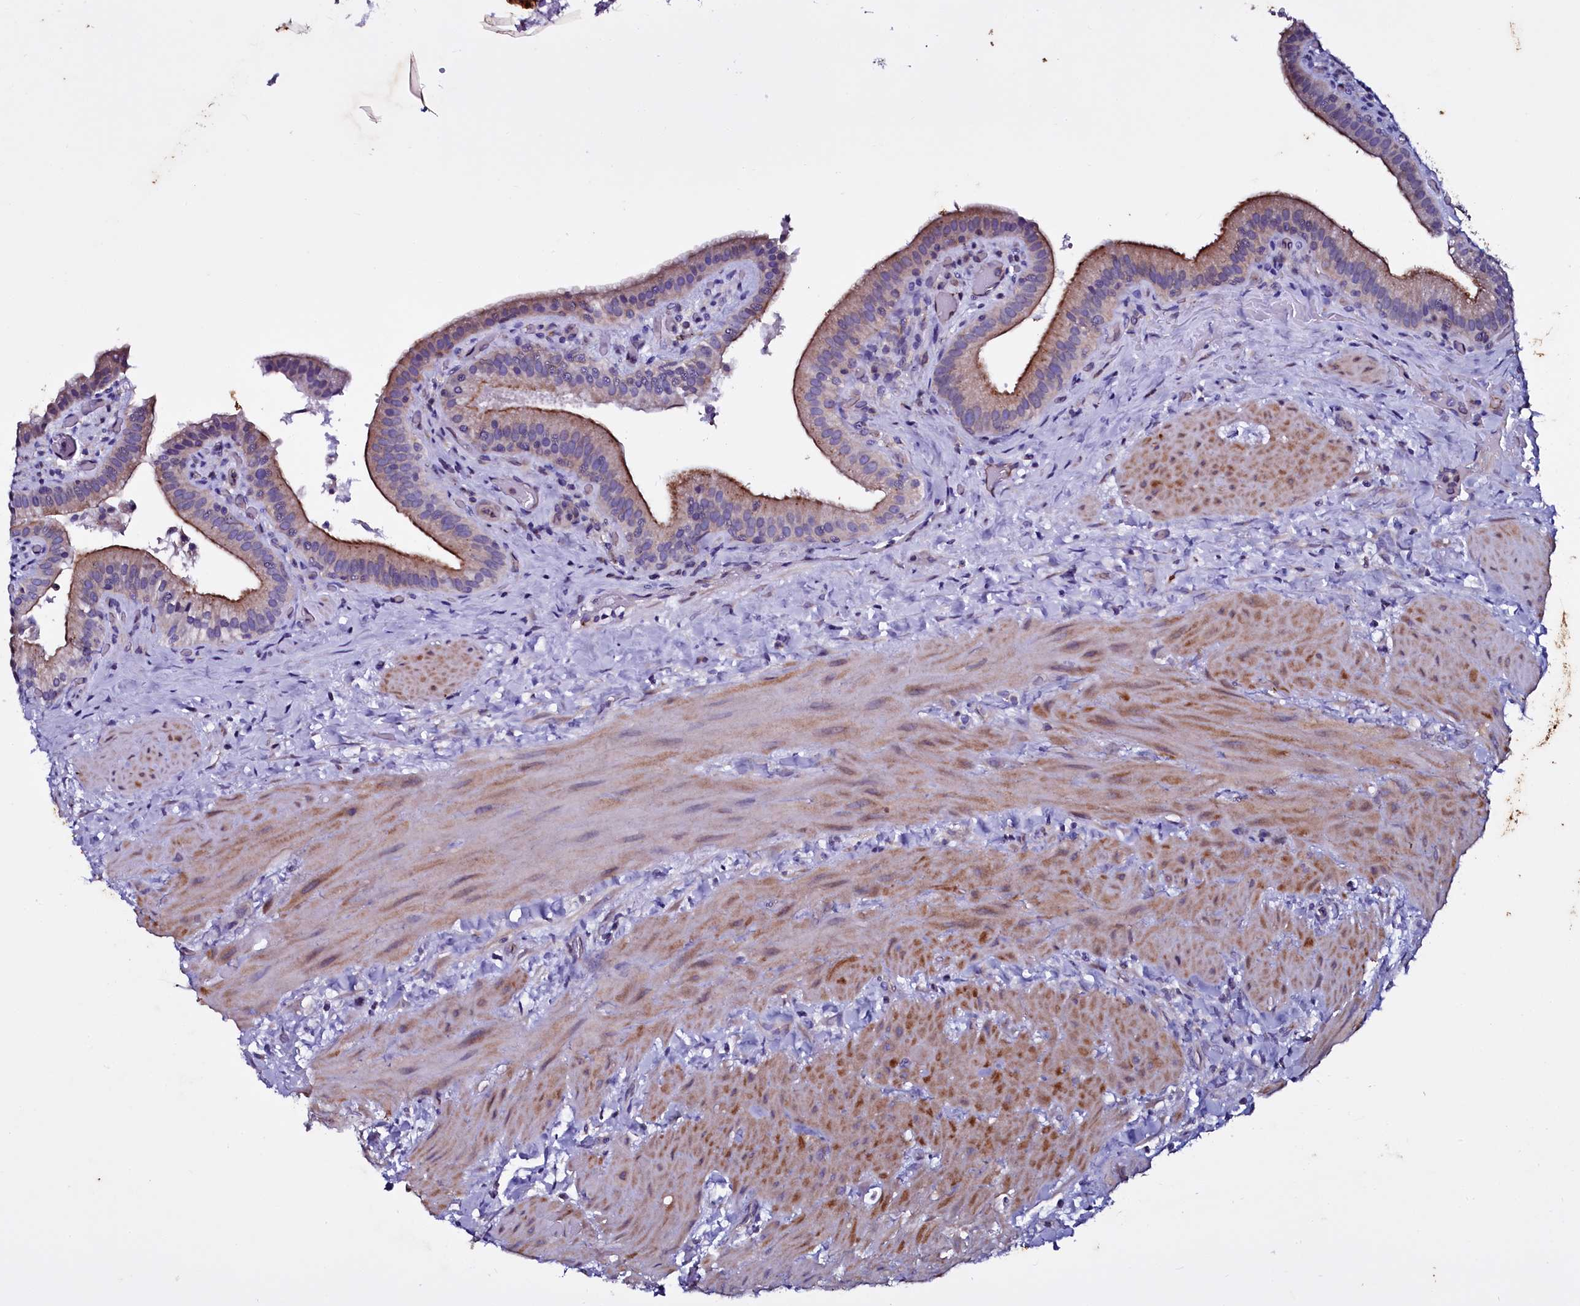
{"staining": {"intensity": "moderate", "quantity": ">75%", "location": "cytoplasmic/membranous"}, "tissue": "gallbladder", "cell_type": "Glandular cells", "image_type": "normal", "snomed": [{"axis": "morphology", "description": "Normal tissue, NOS"}, {"axis": "topography", "description": "Gallbladder"}], "caption": "A micrograph of human gallbladder stained for a protein demonstrates moderate cytoplasmic/membranous brown staining in glandular cells. Using DAB (3,3'-diaminobenzidine) (brown) and hematoxylin (blue) stains, captured at high magnification using brightfield microscopy.", "gene": "SELENOT", "patient": {"sex": "male", "age": 24}}